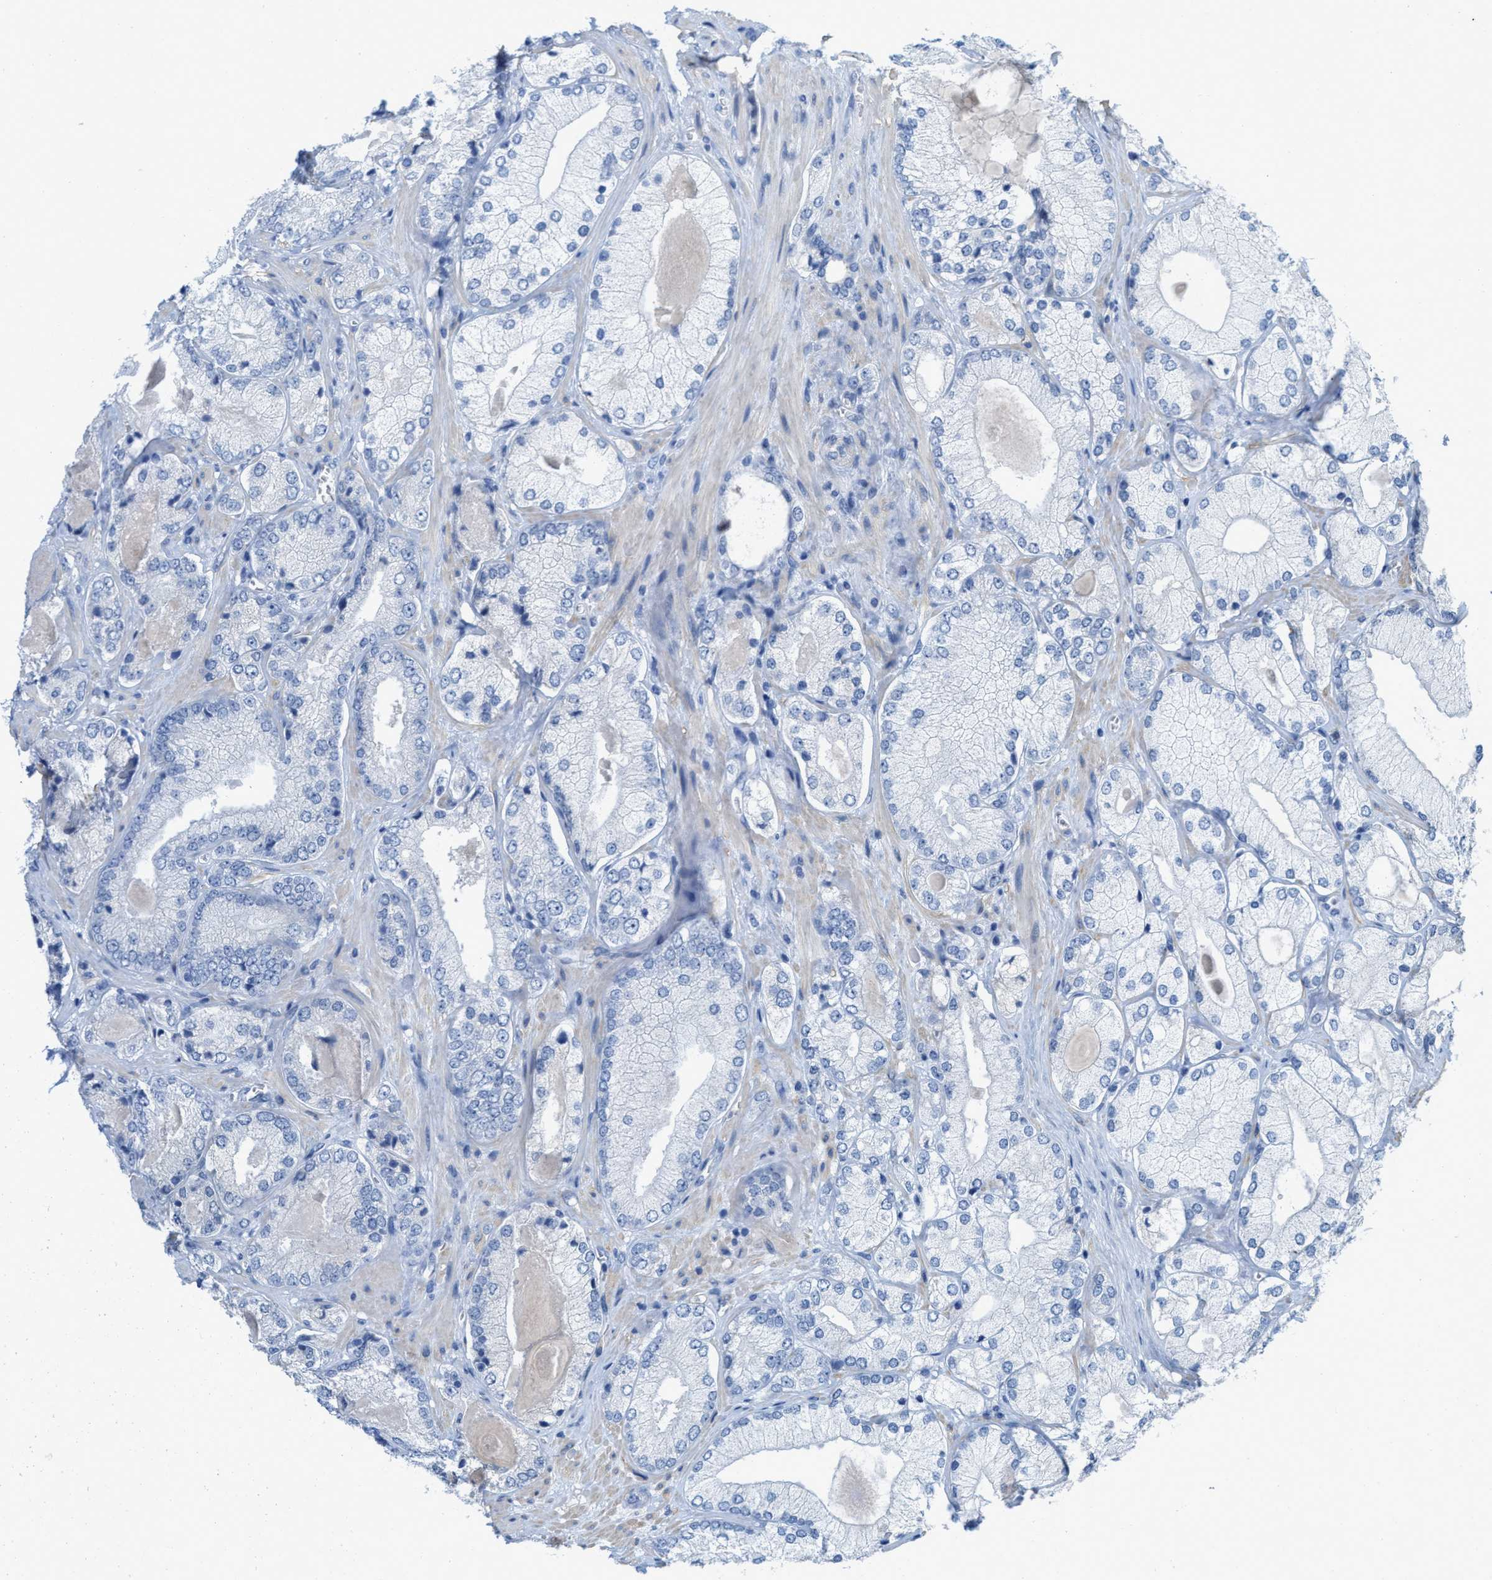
{"staining": {"intensity": "negative", "quantity": "none", "location": "none"}, "tissue": "prostate cancer", "cell_type": "Tumor cells", "image_type": "cancer", "snomed": [{"axis": "morphology", "description": "Adenocarcinoma, Low grade"}, {"axis": "topography", "description": "Prostate"}], "caption": "This micrograph is of prostate cancer (adenocarcinoma (low-grade)) stained with immunohistochemistry (IHC) to label a protein in brown with the nuclei are counter-stained blue. There is no staining in tumor cells. (Immunohistochemistry, brightfield microscopy, high magnification).", "gene": "CPA2", "patient": {"sex": "male", "age": 65}}